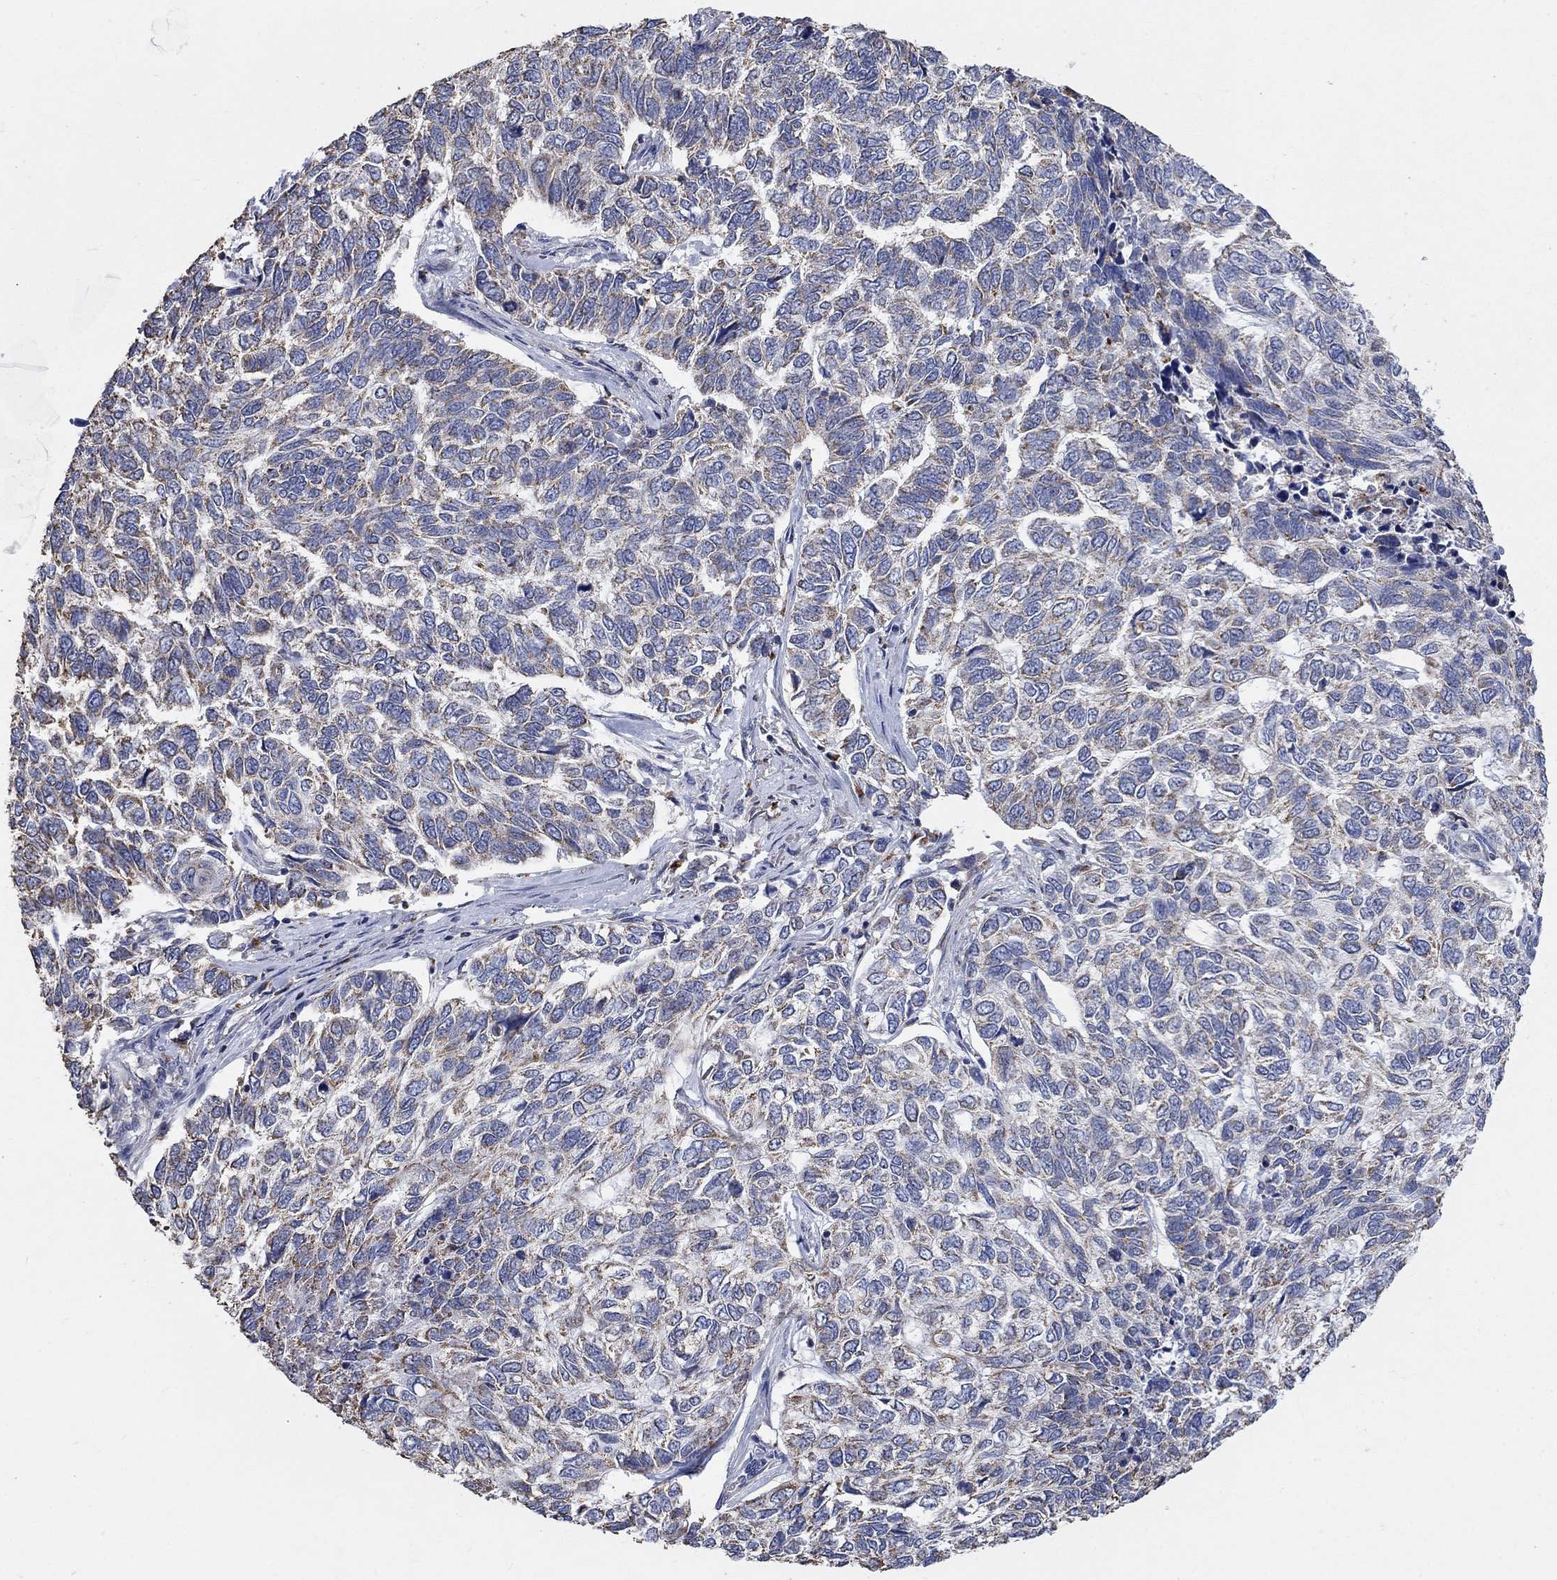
{"staining": {"intensity": "negative", "quantity": "none", "location": "none"}, "tissue": "skin cancer", "cell_type": "Tumor cells", "image_type": "cancer", "snomed": [{"axis": "morphology", "description": "Basal cell carcinoma"}, {"axis": "topography", "description": "Skin"}], "caption": "DAB (3,3'-diaminobenzidine) immunohistochemical staining of basal cell carcinoma (skin) exhibits no significant staining in tumor cells. Brightfield microscopy of immunohistochemistry (IHC) stained with DAB (brown) and hematoxylin (blue), captured at high magnification.", "gene": "UGT8", "patient": {"sex": "female", "age": 65}}